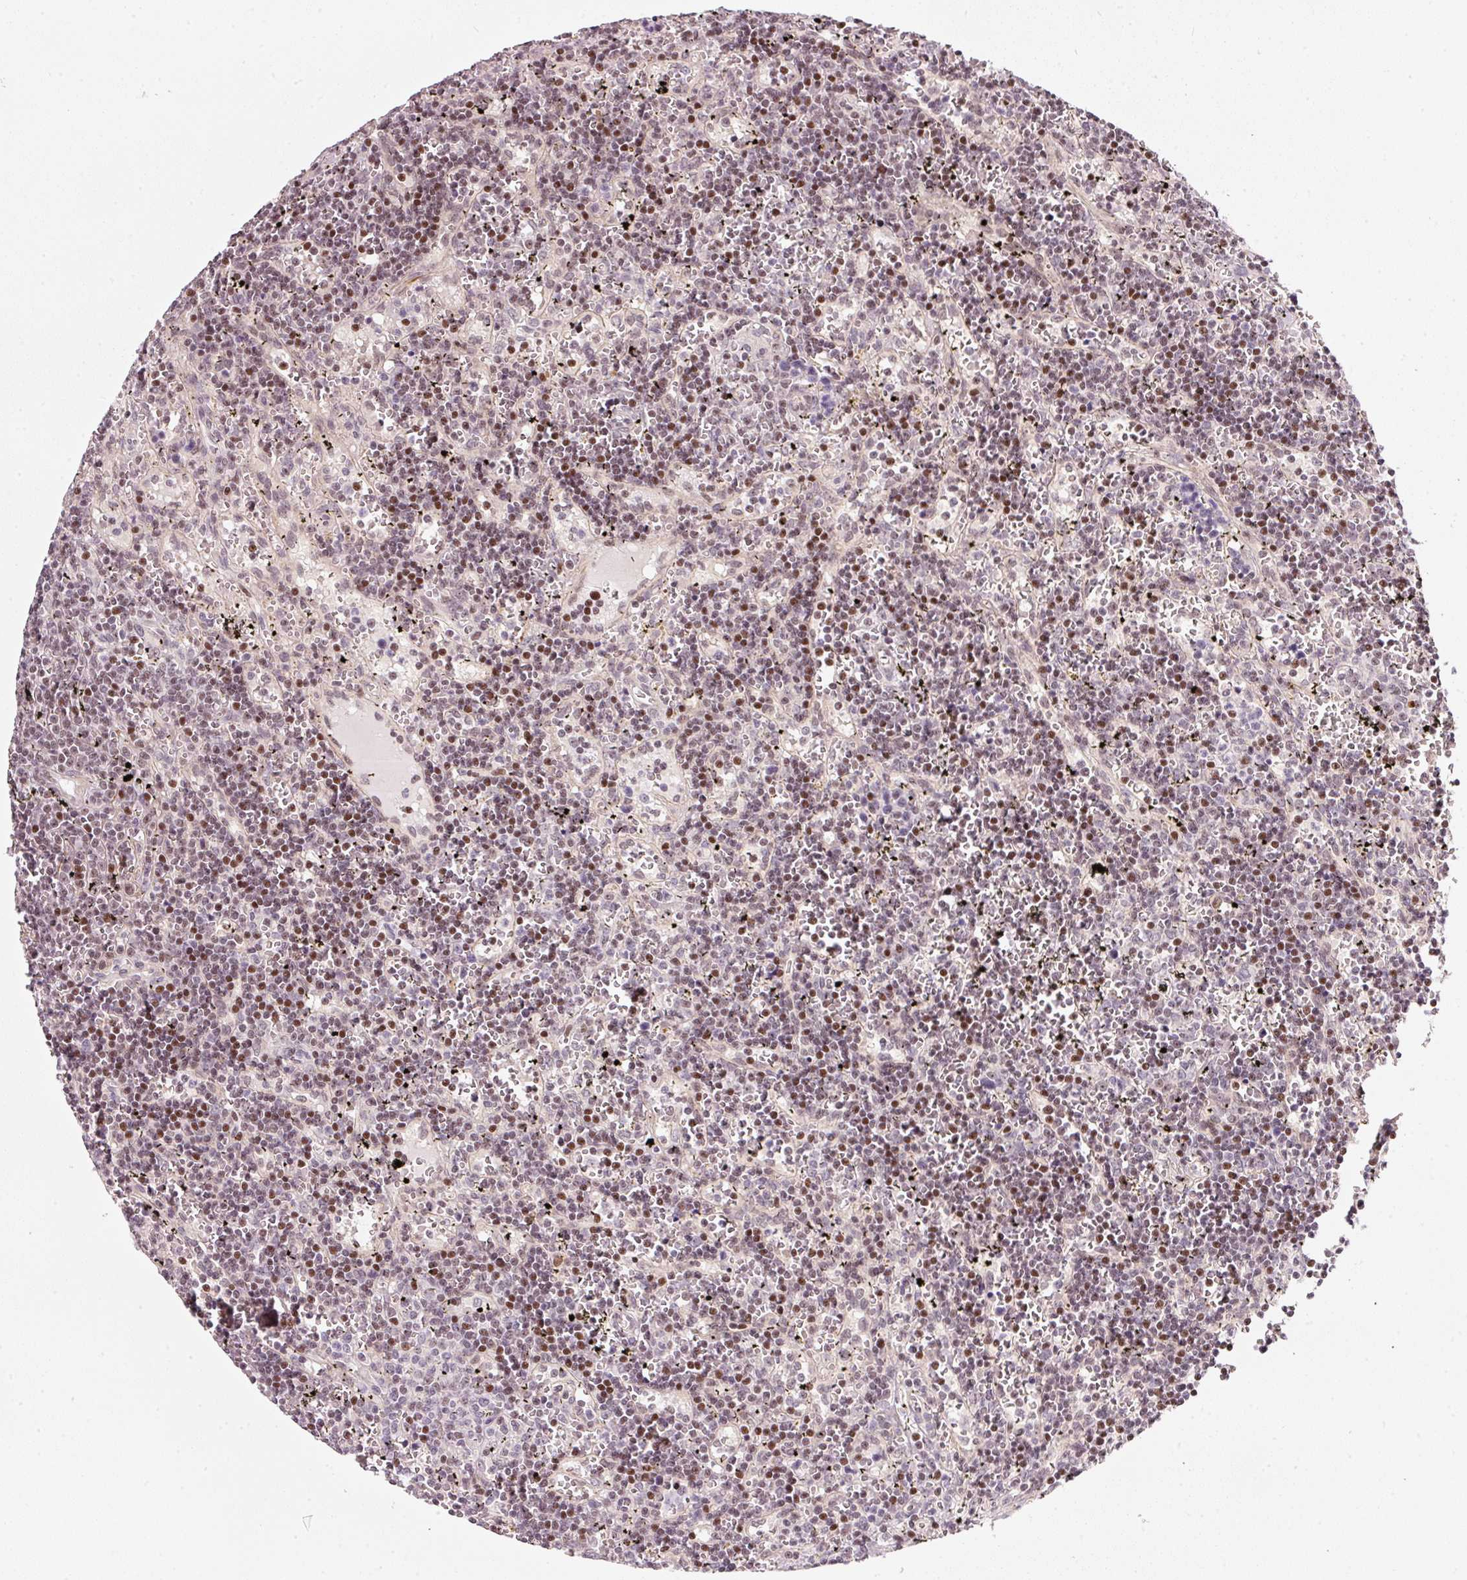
{"staining": {"intensity": "moderate", "quantity": "25%-75%", "location": "nuclear"}, "tissue": "lymphoma", "cell_type": "Tumor cells", "image_type": "cancer", "snomed": [{"axis": "morphology", "description": "Malignant lymphoma, non-Hodgkin's type, Low grade"}, {"axis": "topography", "description": "Spleen"}], "caption": "An immunohistochemistry micrograph of tumor tissue is shown. Protein staining in brown highlights moderate nuclear positivity in low-grade malignant lymphoma, non-Hodgkin's type within tumor cells.", "gene": "MXRA8", "patient": {"sex": "male", "age": 60}}